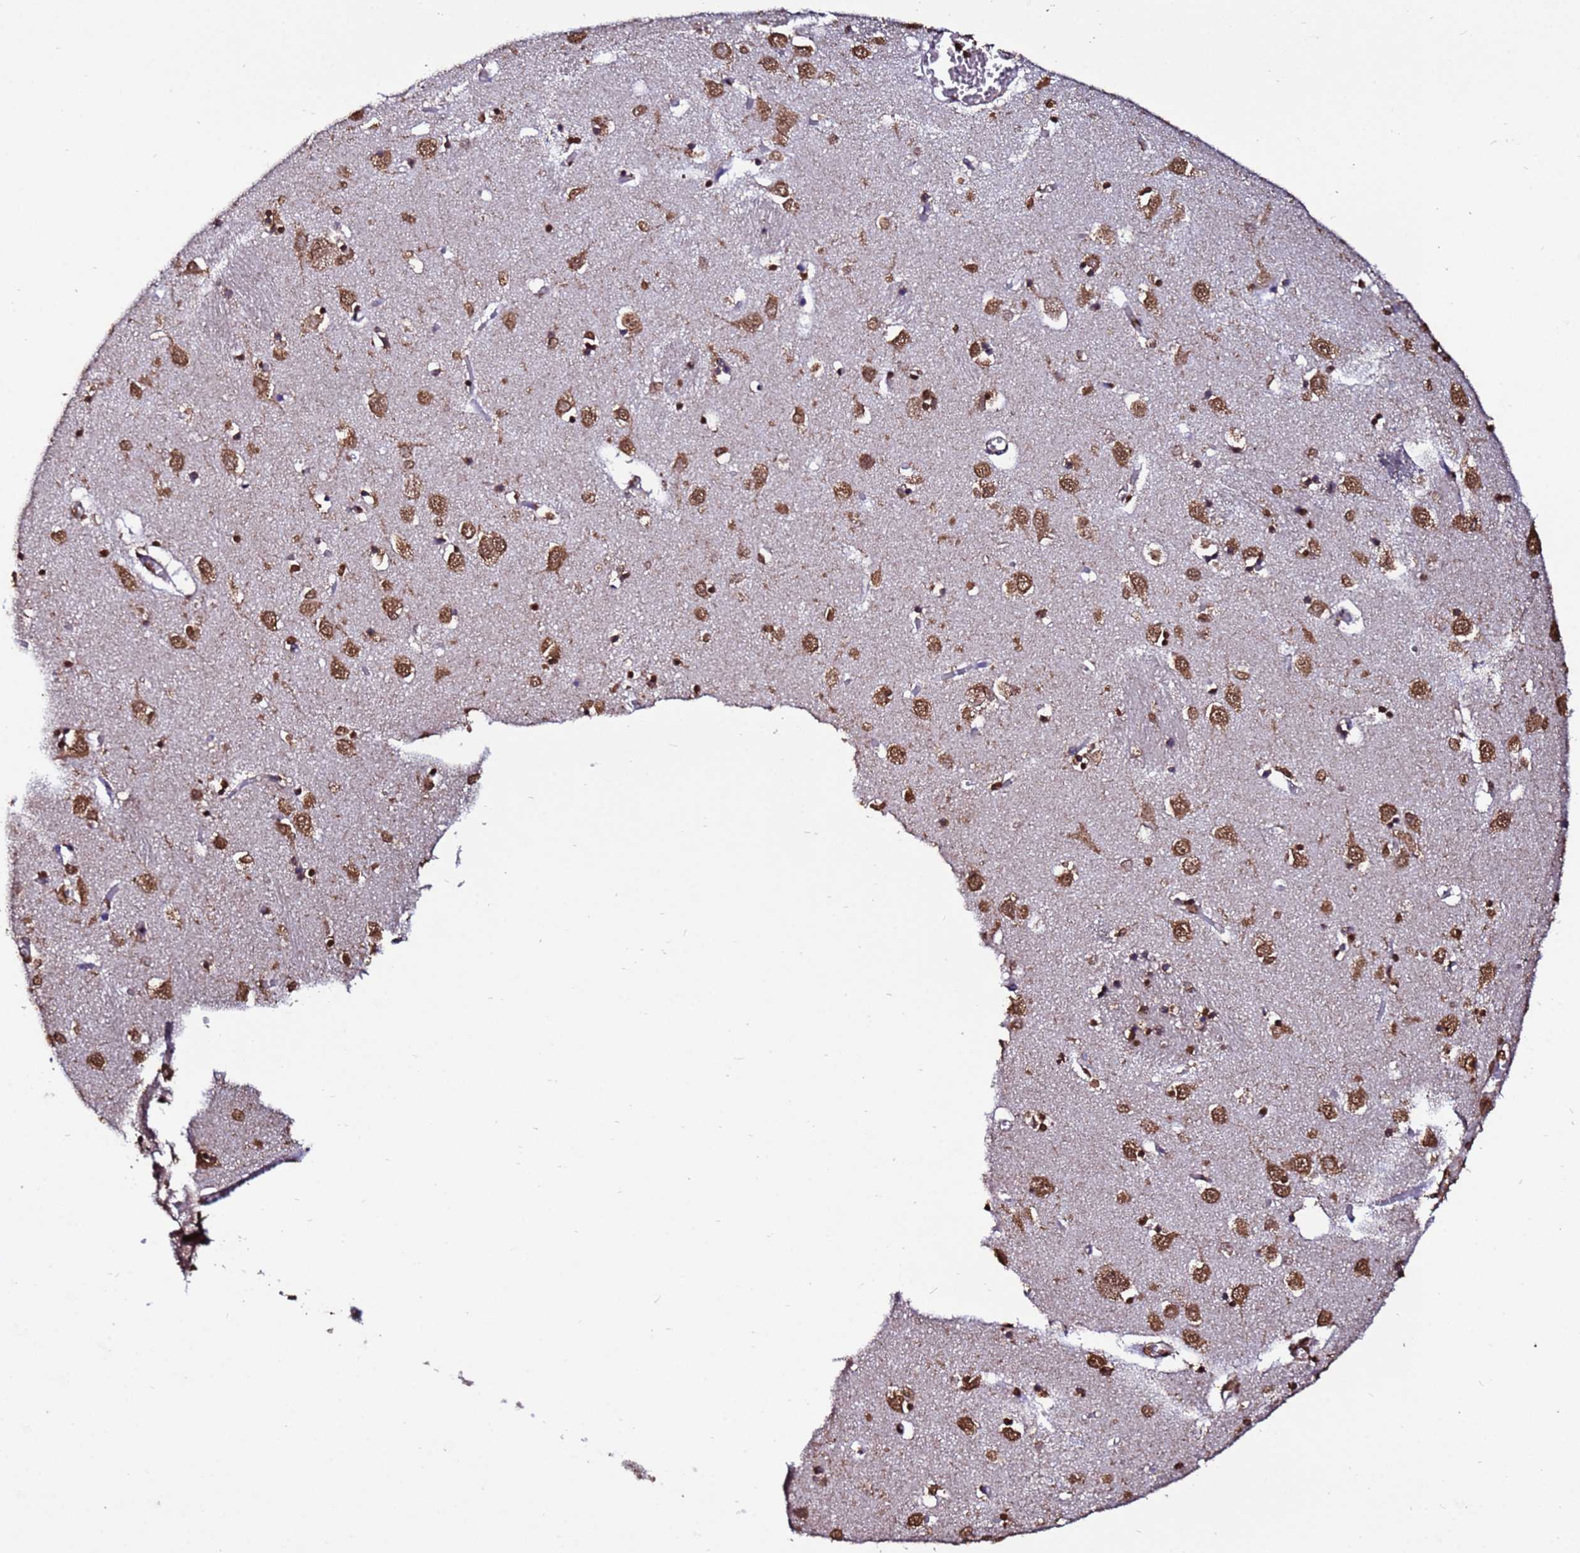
{"staining": {"intensity": "moderate", "quantity": "25%-75%", "location": "cytoplasmic/membranous,nuclear"}, "tissue": "caudate", "cell_type": "Glial cells", "image_type": "normal", "snomed": [{"axis": "morphology", "description": "Normal tissue, NOS"}, {"axis": "topography", "description": "Lateral ventricle wall"}], "caption": "Immunohistochemical staining of unremarkable human caudate demonstrates 25%-75% levels of moderate cytoplasmic/membranous,nuclear protein staining in about 25%-75% of glial cells. (Brightfield microscopy of DAB IHC at high magnification).", "gene": "TRIP6", "patient": {"sex": "male", "age": 70}}